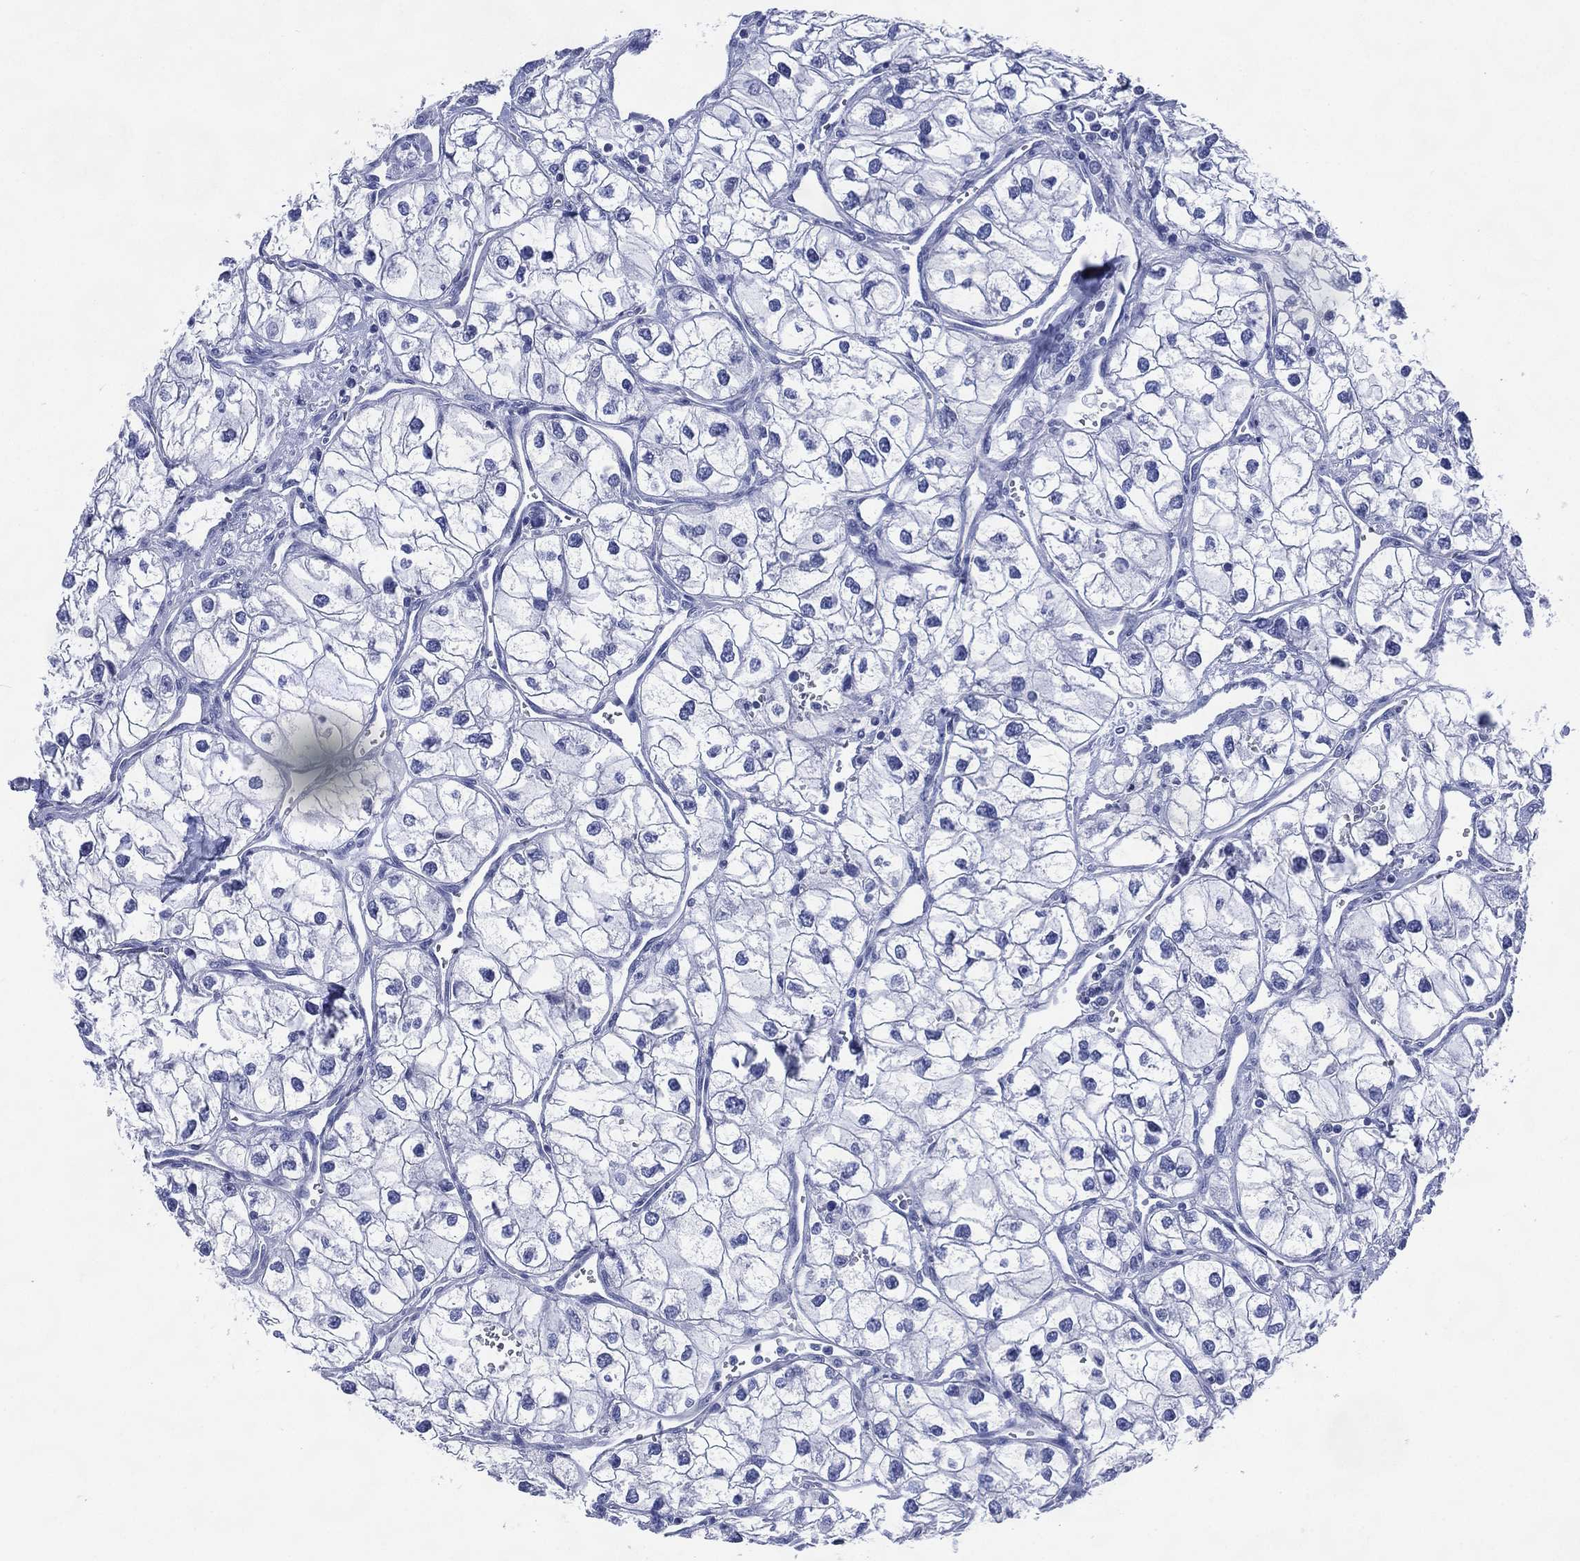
{"staining": {"intensity": "negative", "quantity": "none", "location": "none"}, "tissue": "renal cancer", "cell_type": "Tumor cells", "image_type": "cancer", "snomed": [{"axis": "morphology", "description": "Adenocarcinoma, NOS"}, {"axis": "topography", "description": "Kidney"}], "caption": "Immunohistochemical staining of adenocarcinoma (renal) displays no significant positivity in tumor cells.", "gene": "TMEM247", "patient": {"sex": "male", "age": 59}}